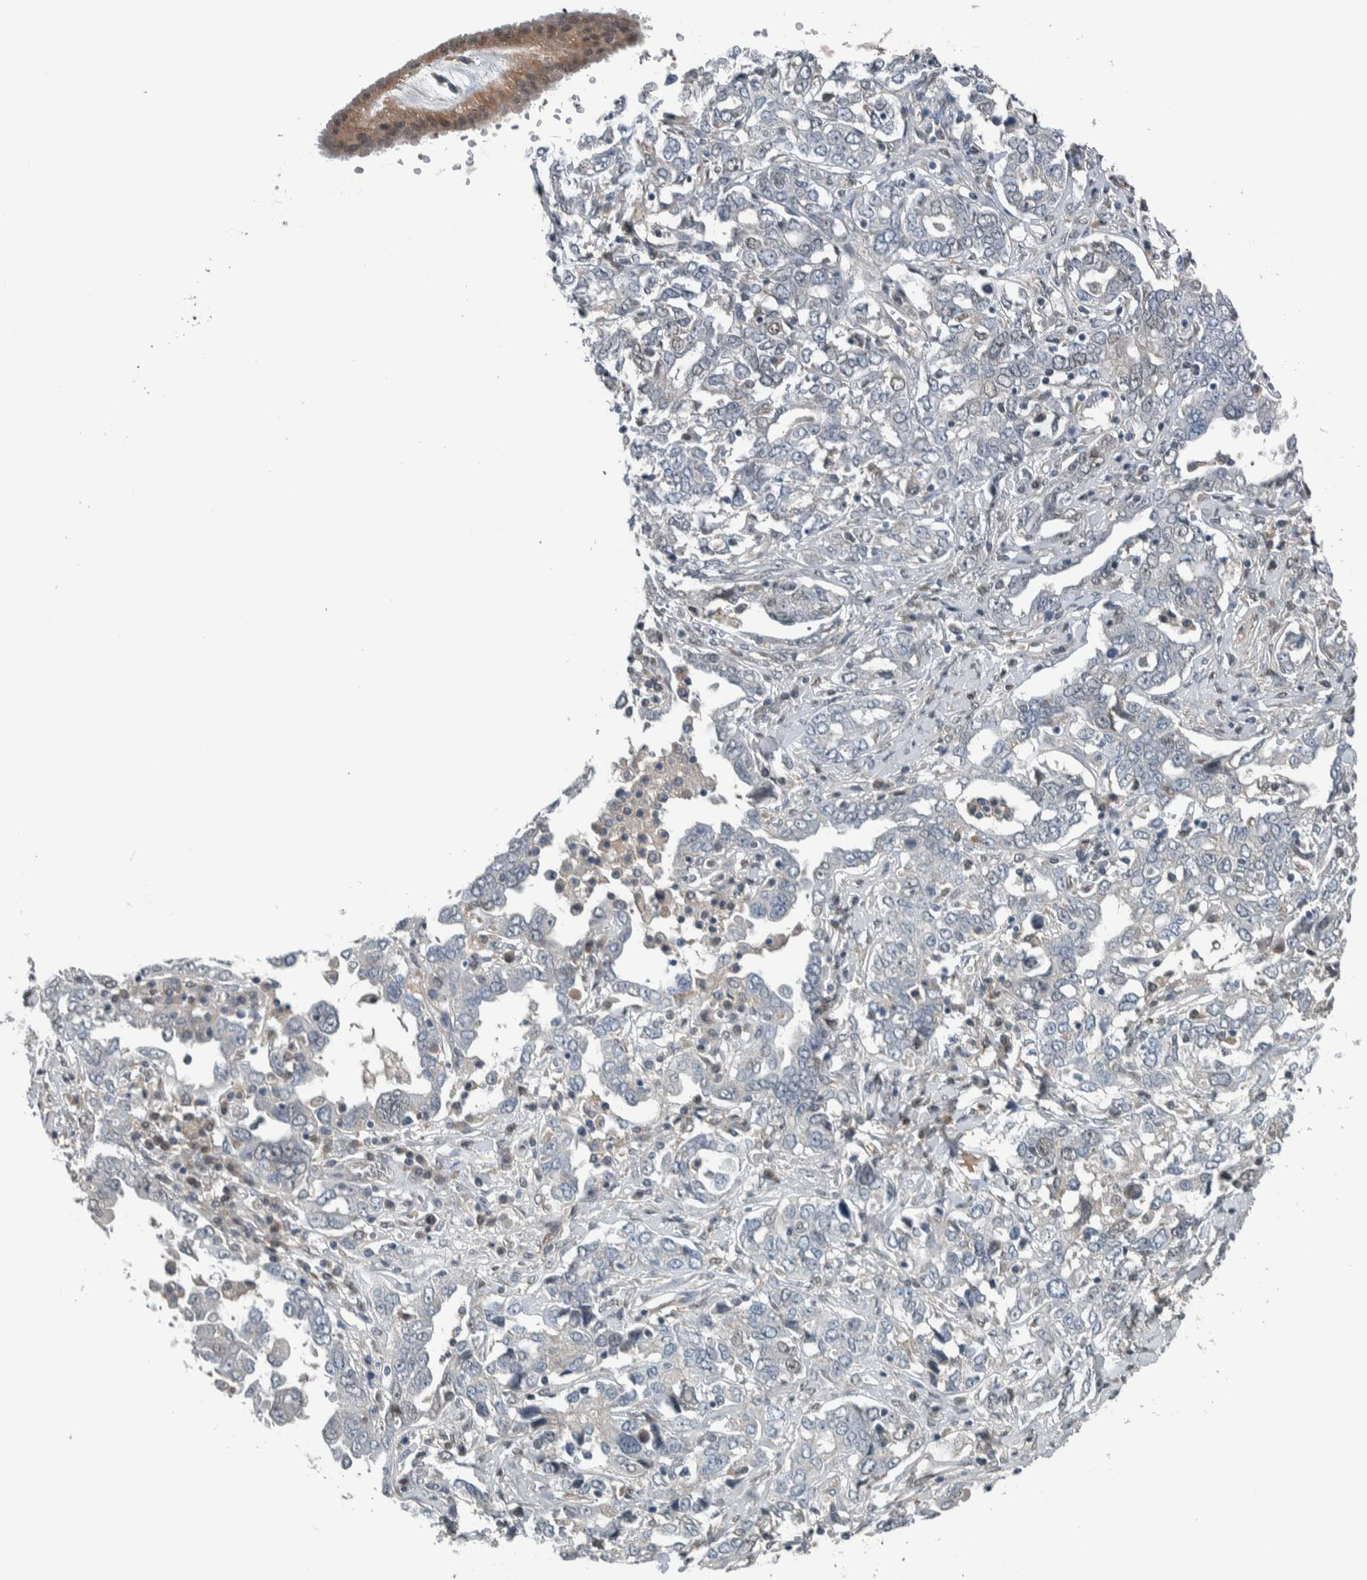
{"staining": {"intensity": "negative", "quantity": "none", "location": "none"}, "tissue": "ovarian cancer", "cell_type": "Tumor cells", "image_type": "cancer", "snomed": [{"axis": "morphology", "description": "Cystadenocarcinoma, mucinous, NOS"}, {"axis": "topography", "description": "Ovary"}], "caption": "Immunohistochemistry histopathology image of neoplastic tissue: mucinous cystadenocarcinoma (ovarian) stained with DAB demonstrates no significant protein expression in tumor cells.", "gene": "ALAD", "patient": {"sex": "female", "age": 73}}